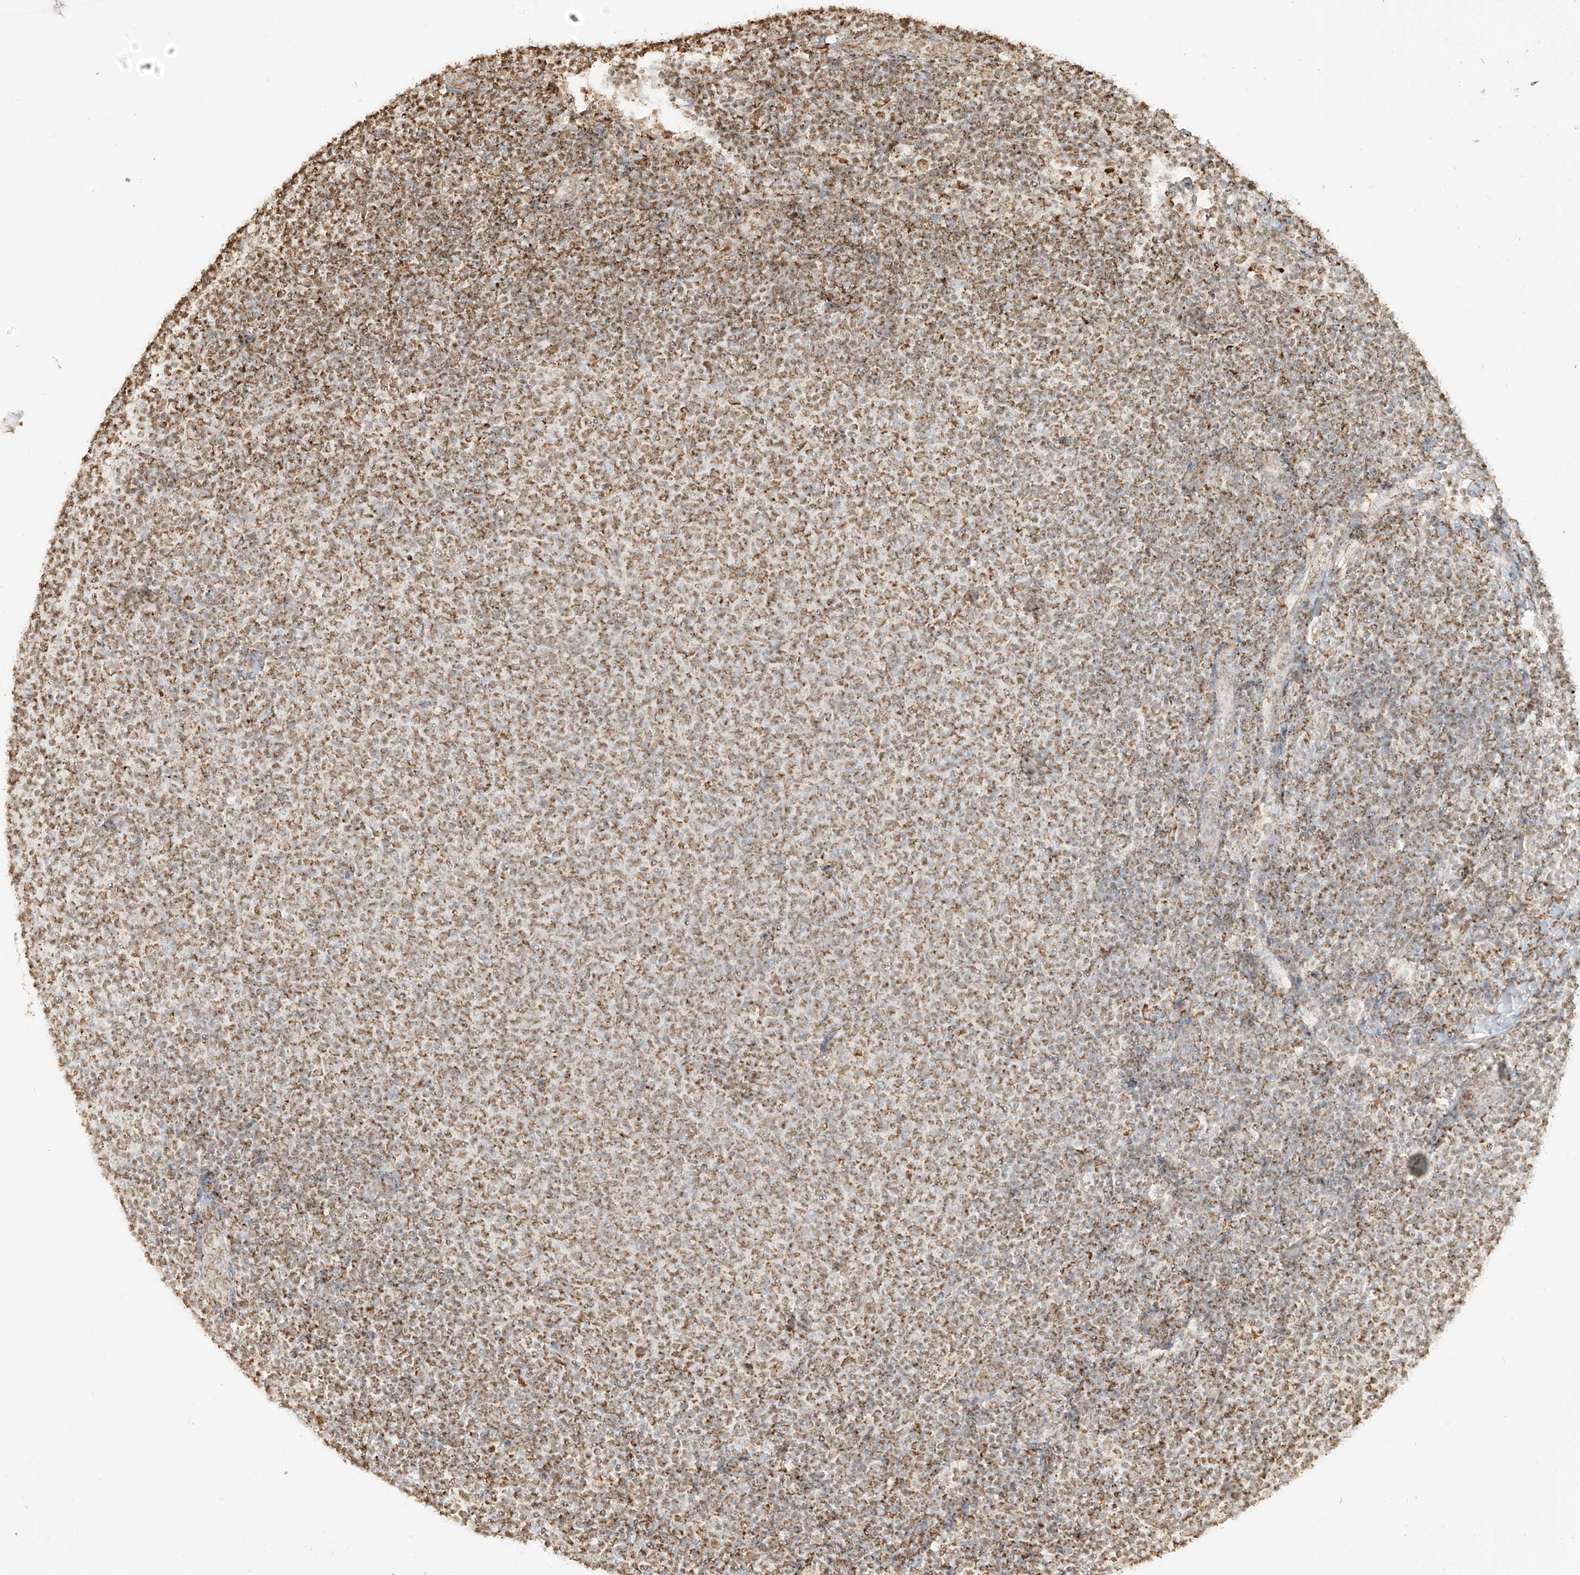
{"staining": {"intensity": "moderate", "quantity": ">75%", "location": "cytoplasmic/membranous"}, "tissue": "lymphoma", "cell_type": "Tumor cells", "image_type": "cancer", "snomed": [{"axis": "morphology", "description": "Malignant lymphoma, non-Hodgkin's type, Low grade"}, {"axis": "topography", "description": "Lymph node"}], "caption": "Protein positivity by IHC demonstrates moderate cytoplasmic/membranous staining in about >75% of tumor cells in malignant lymphoma, non-Hodgkin's type (low-grade).", "gene": "MIPEP", "patient": {"sex": "male", "age": 66}}